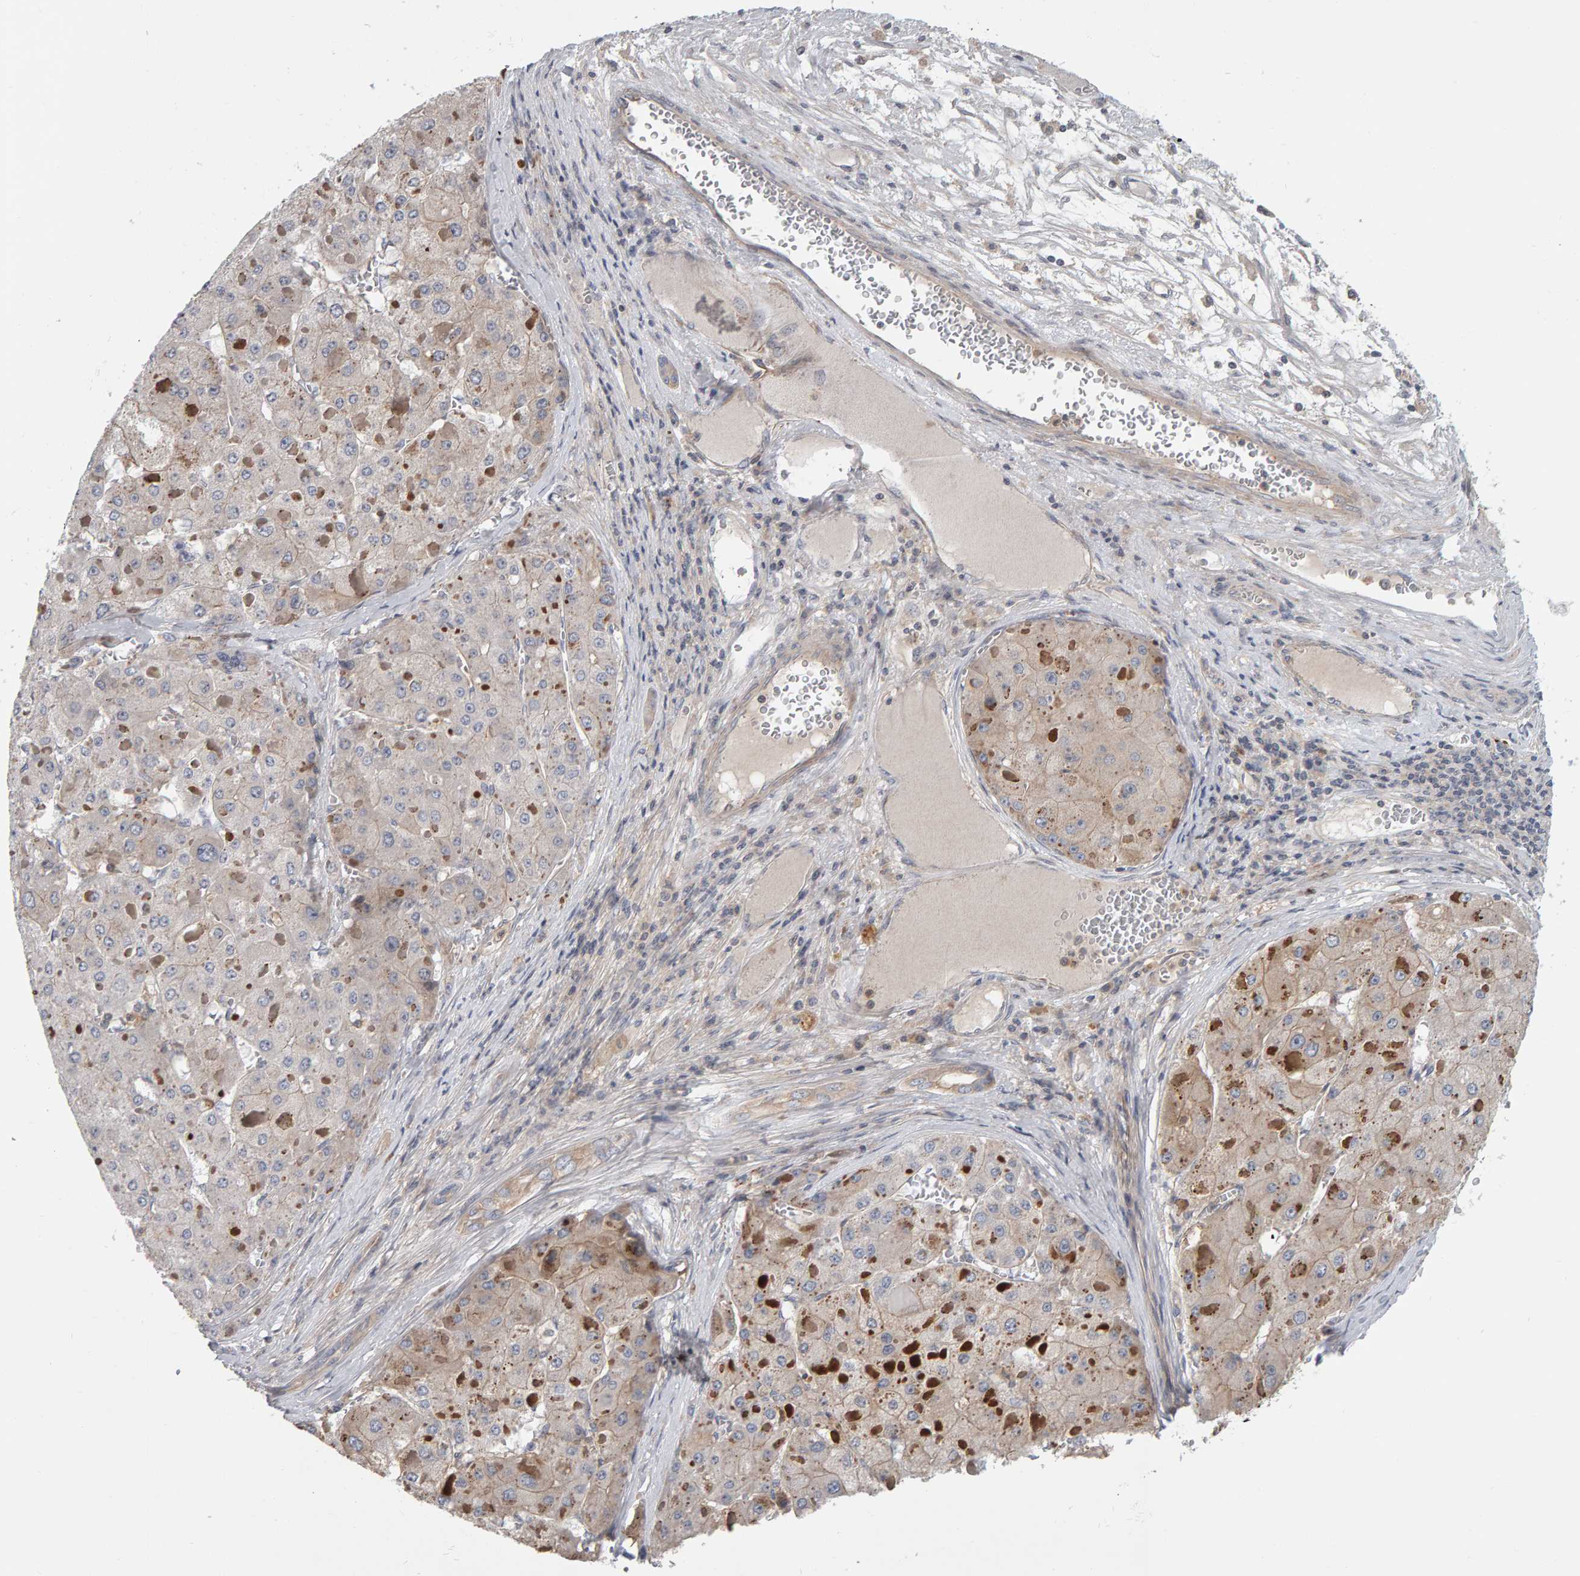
{"staining": {"intensity": "weak", "quantity": "<25%", "location": "cytoplasmic/membranous"}, "tissue": "liver cancer", "cell_type": "Tumor cells", "image_type": "cancer", "snomed": [{"axis": "morphology", "description": "Carcinoma, Hepatocellular, NOS"}, {"axis": "topography", "description": "Liver"}], "caption": "Immunohistochemistry micrograph of neoplastic tissue: human liver hepatocellular carcinoma stained with DAB (3,3'-diaminobenzidine) reveals no significant protein staining in tumor cells.", "gene": "C9orf72", "patient": {"sex": "female", "age": 73}}